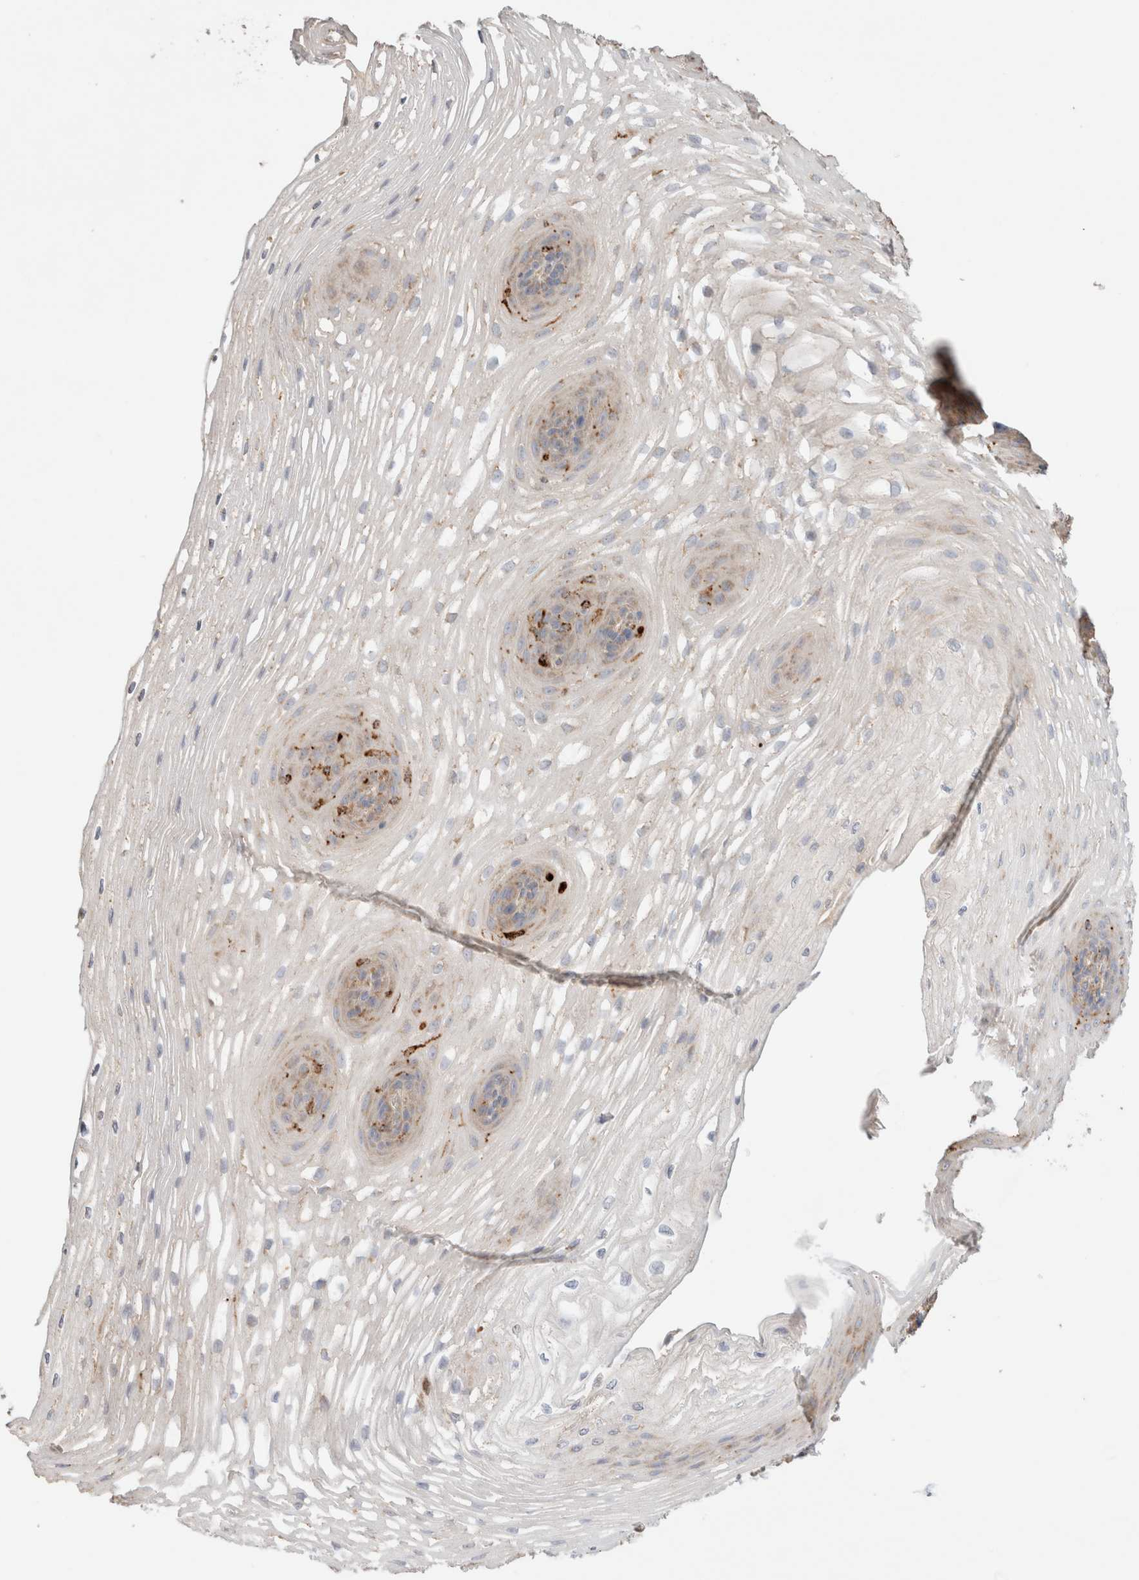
{"staining": {"intensity": "weak", "quantity": "25%-75%", "location": "cytoplasmic/membranous"}, "tissue": "esophagus", "cell_type": "Squamous epithelial cells", "image_type": "normal", "snomed": [{"axis": "morphology", "description": "Normal tissue, NOS"}, {"axis": "topography", "description": "Esophagus"}], "caption": "The photomicrograph shows a brown stain indicating the presence of a protein in the cytoplasmic/membranous of squamous epithelial cells in esophagus. Immunohistochemistry (ihc) stains the protein in brown and the nuclei are stained blue.", "gene": "B3GNTL1", "patient": {"sex": "female", "age": 66}}